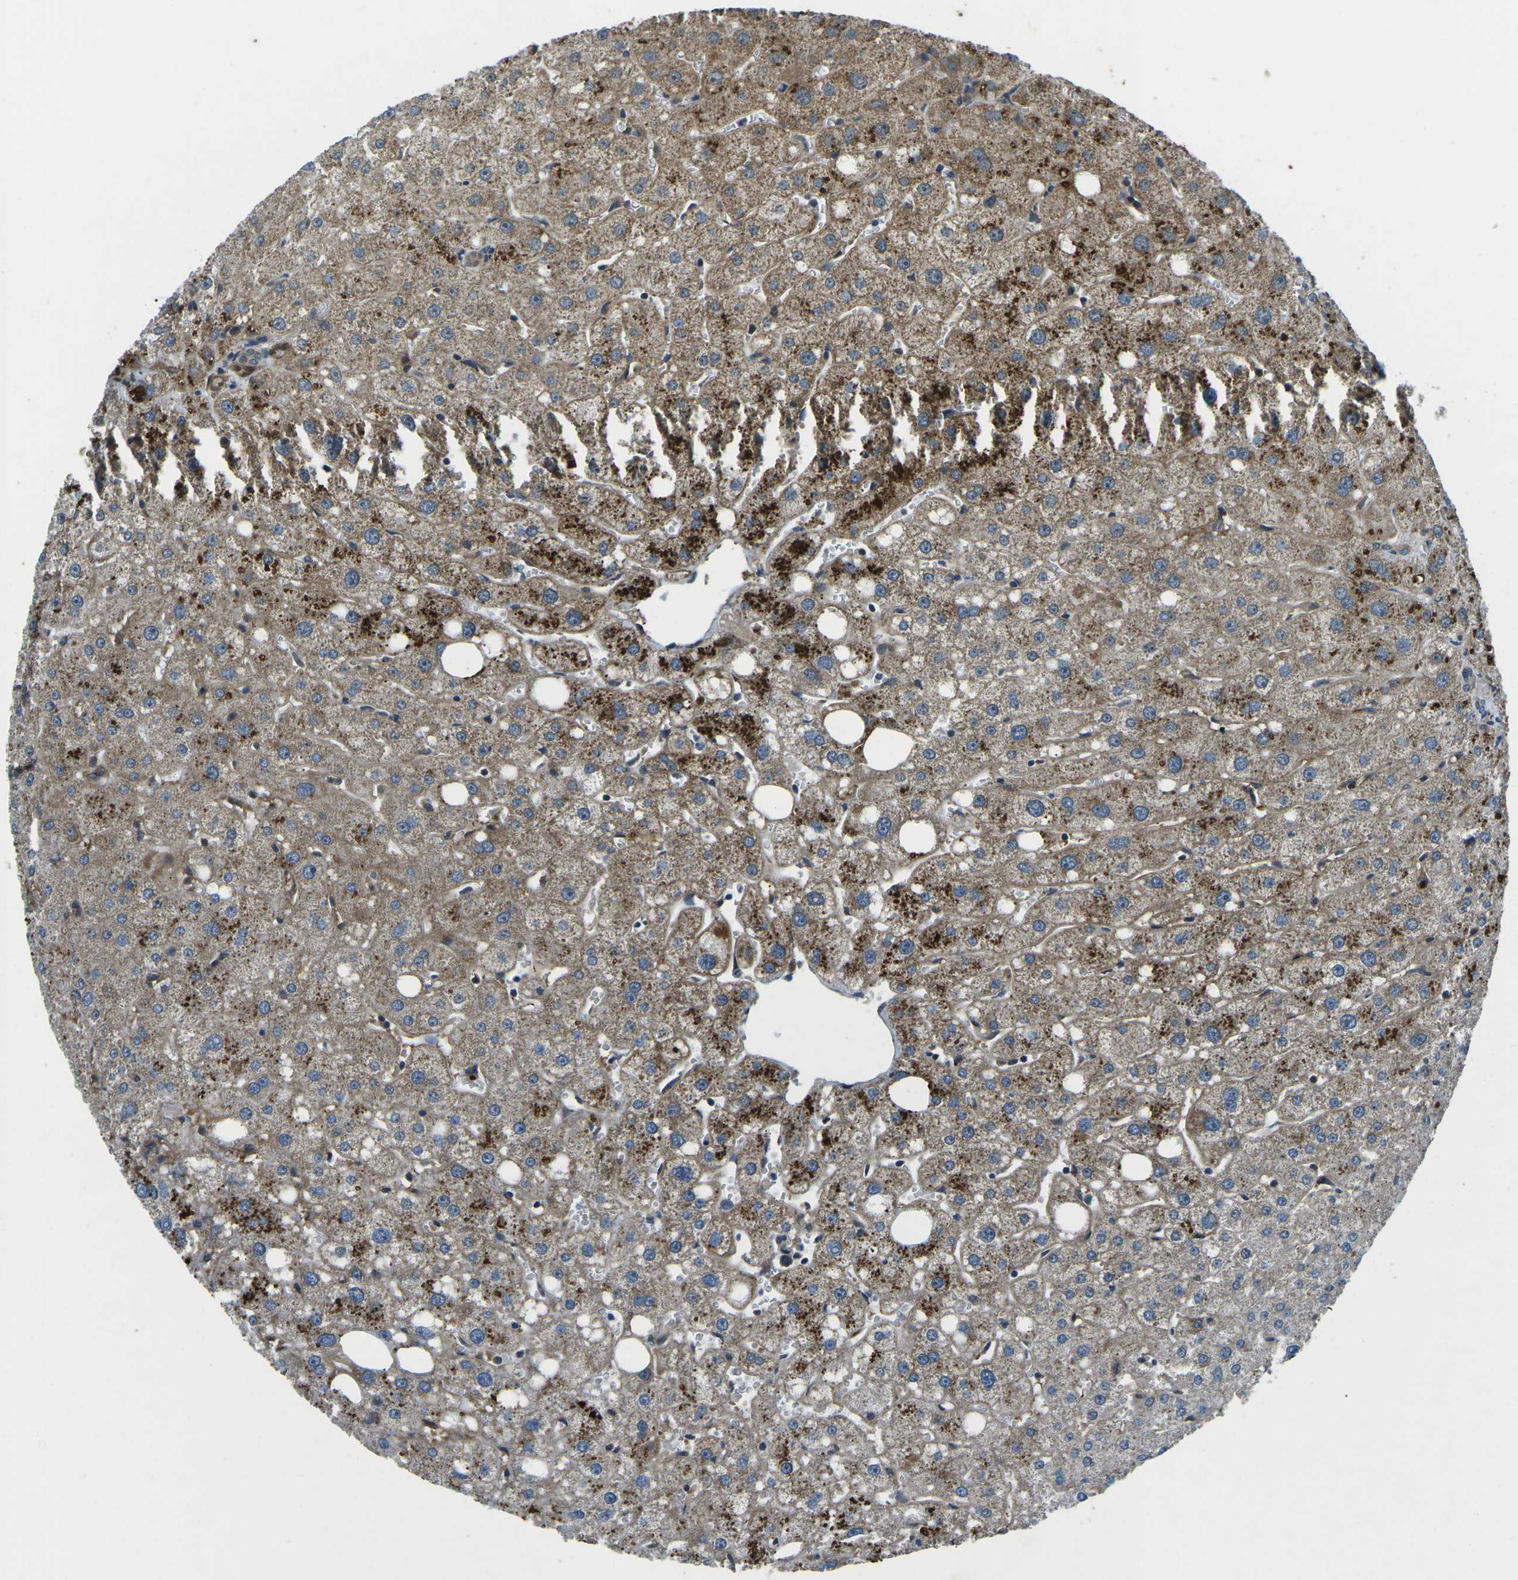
{"staining": {"intensity": "moderate", "quantity": "25%-75%", "location": "cytoplasmic/membranous"}, "tissue": "liver", "cell_type": "Hepatocytes", "image_type": "normal", "snomed": [{"axis": "morphology", "description": "Normal tissue, NOS"}, {"axis": "topography", "description": "Liver"}], "caption": "Immunohistochemistry micrograph of normal liver: human liver stained using IHC reveals medium levels of moderate protein expression localized specifically in the cytoplasmic/membranous of hepatocytes, appearing as a cytoplasmic/membranous brown color.", "gene": "AFAP1", "patient": {"sex": "male", "age": 73}}